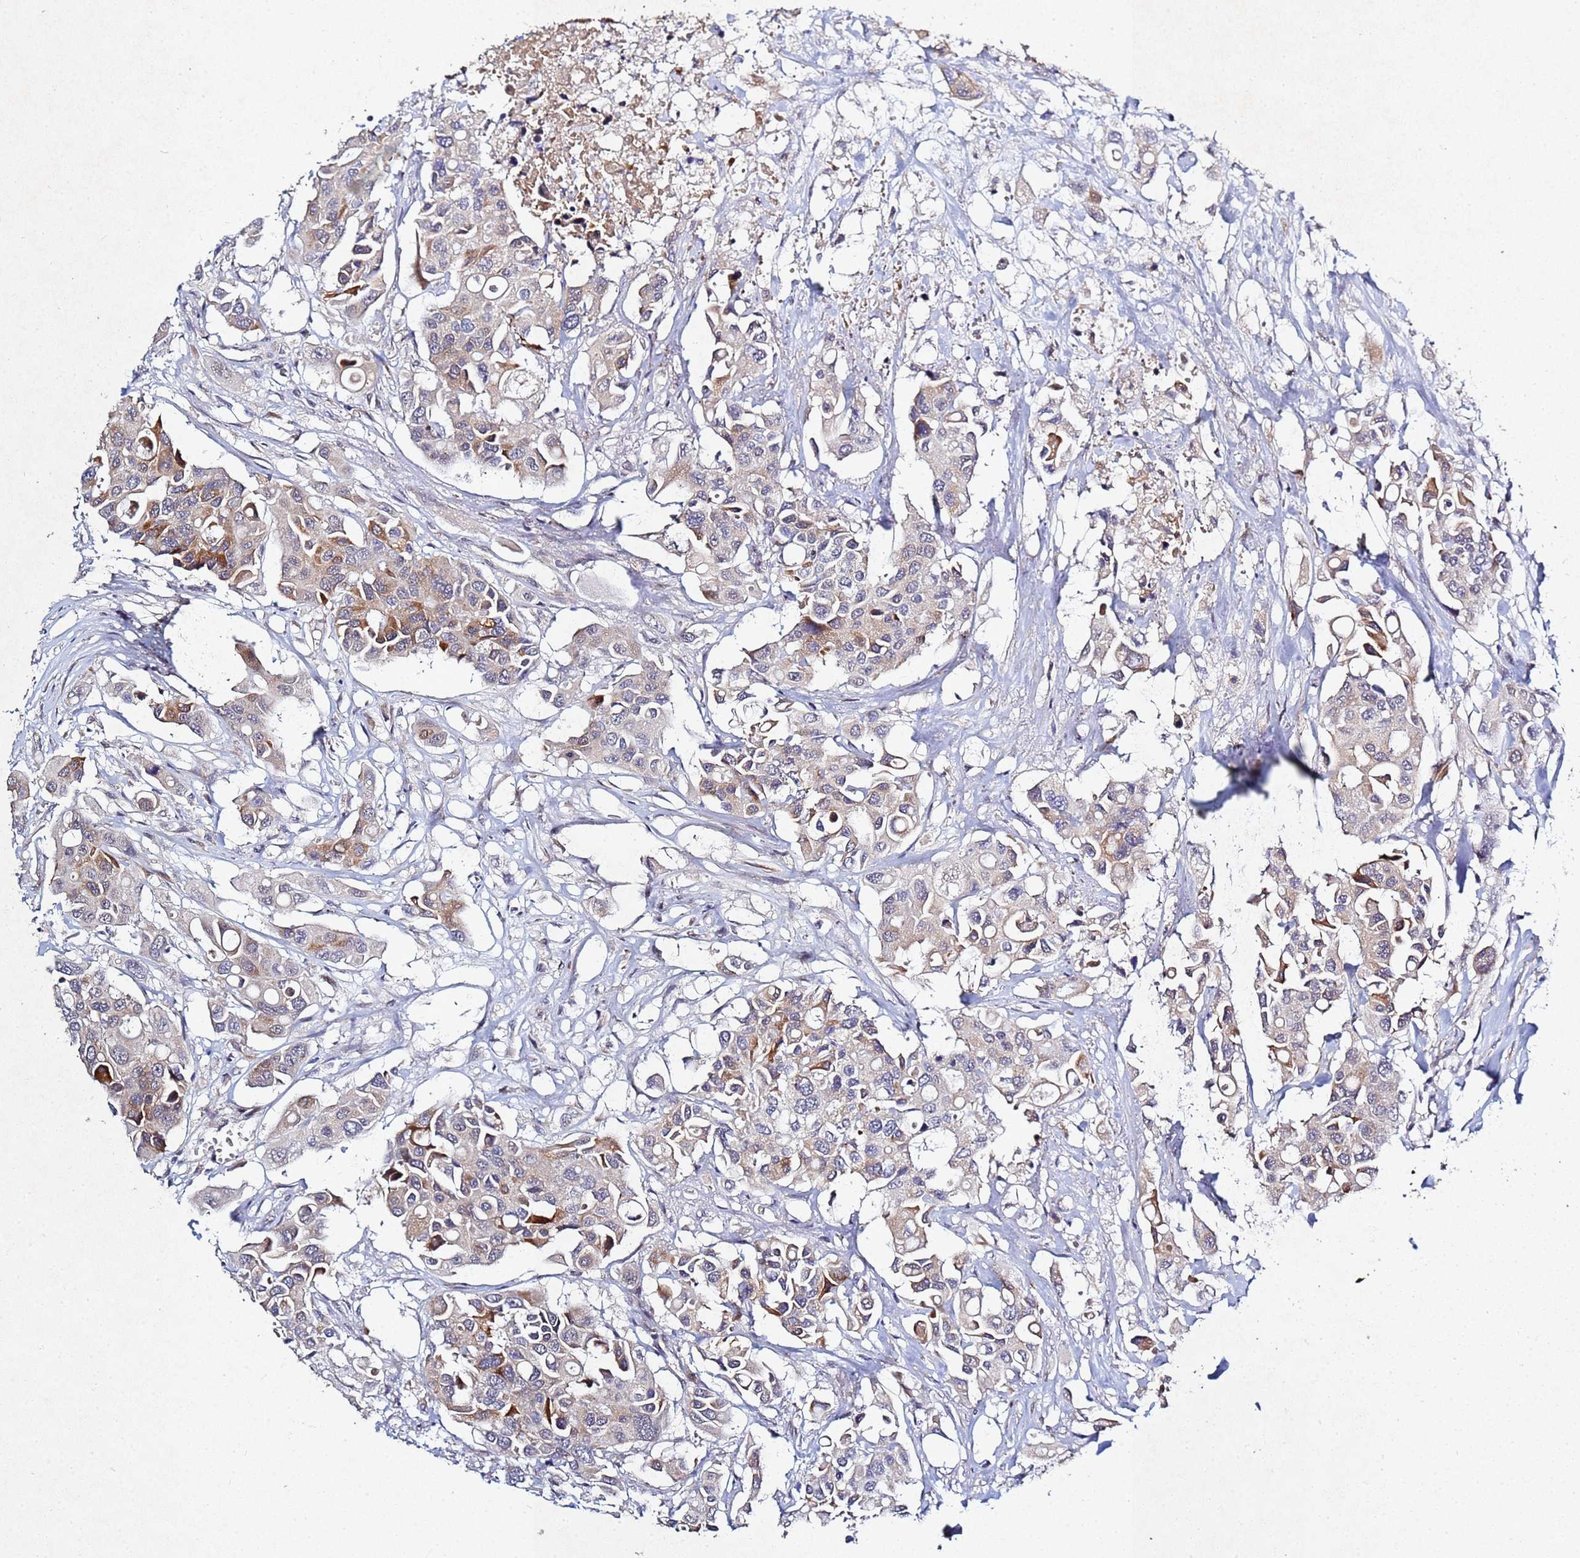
{"staining": {"intensity": "moderate", "quantity": "<25%", "location": "cytoplasmic/membranous"}, "tissue": "colorectal cancer", "cell_type": "Tumor cells", "image_type": "cancer", "snomed": [{"axis": "morphology", "description": "Adenocarcinoma, NOS"}, {"axis": "topography", "description": "Colon"}], "caption": "Colorectal adenocarcinoma stained for a protein (brown) exhibits moderate cytoplasmic/membranous positive expression in approximately <25% of tumor cells.", "gene": "TNPO2", "patient": {"sex": "male", "age": 77}}